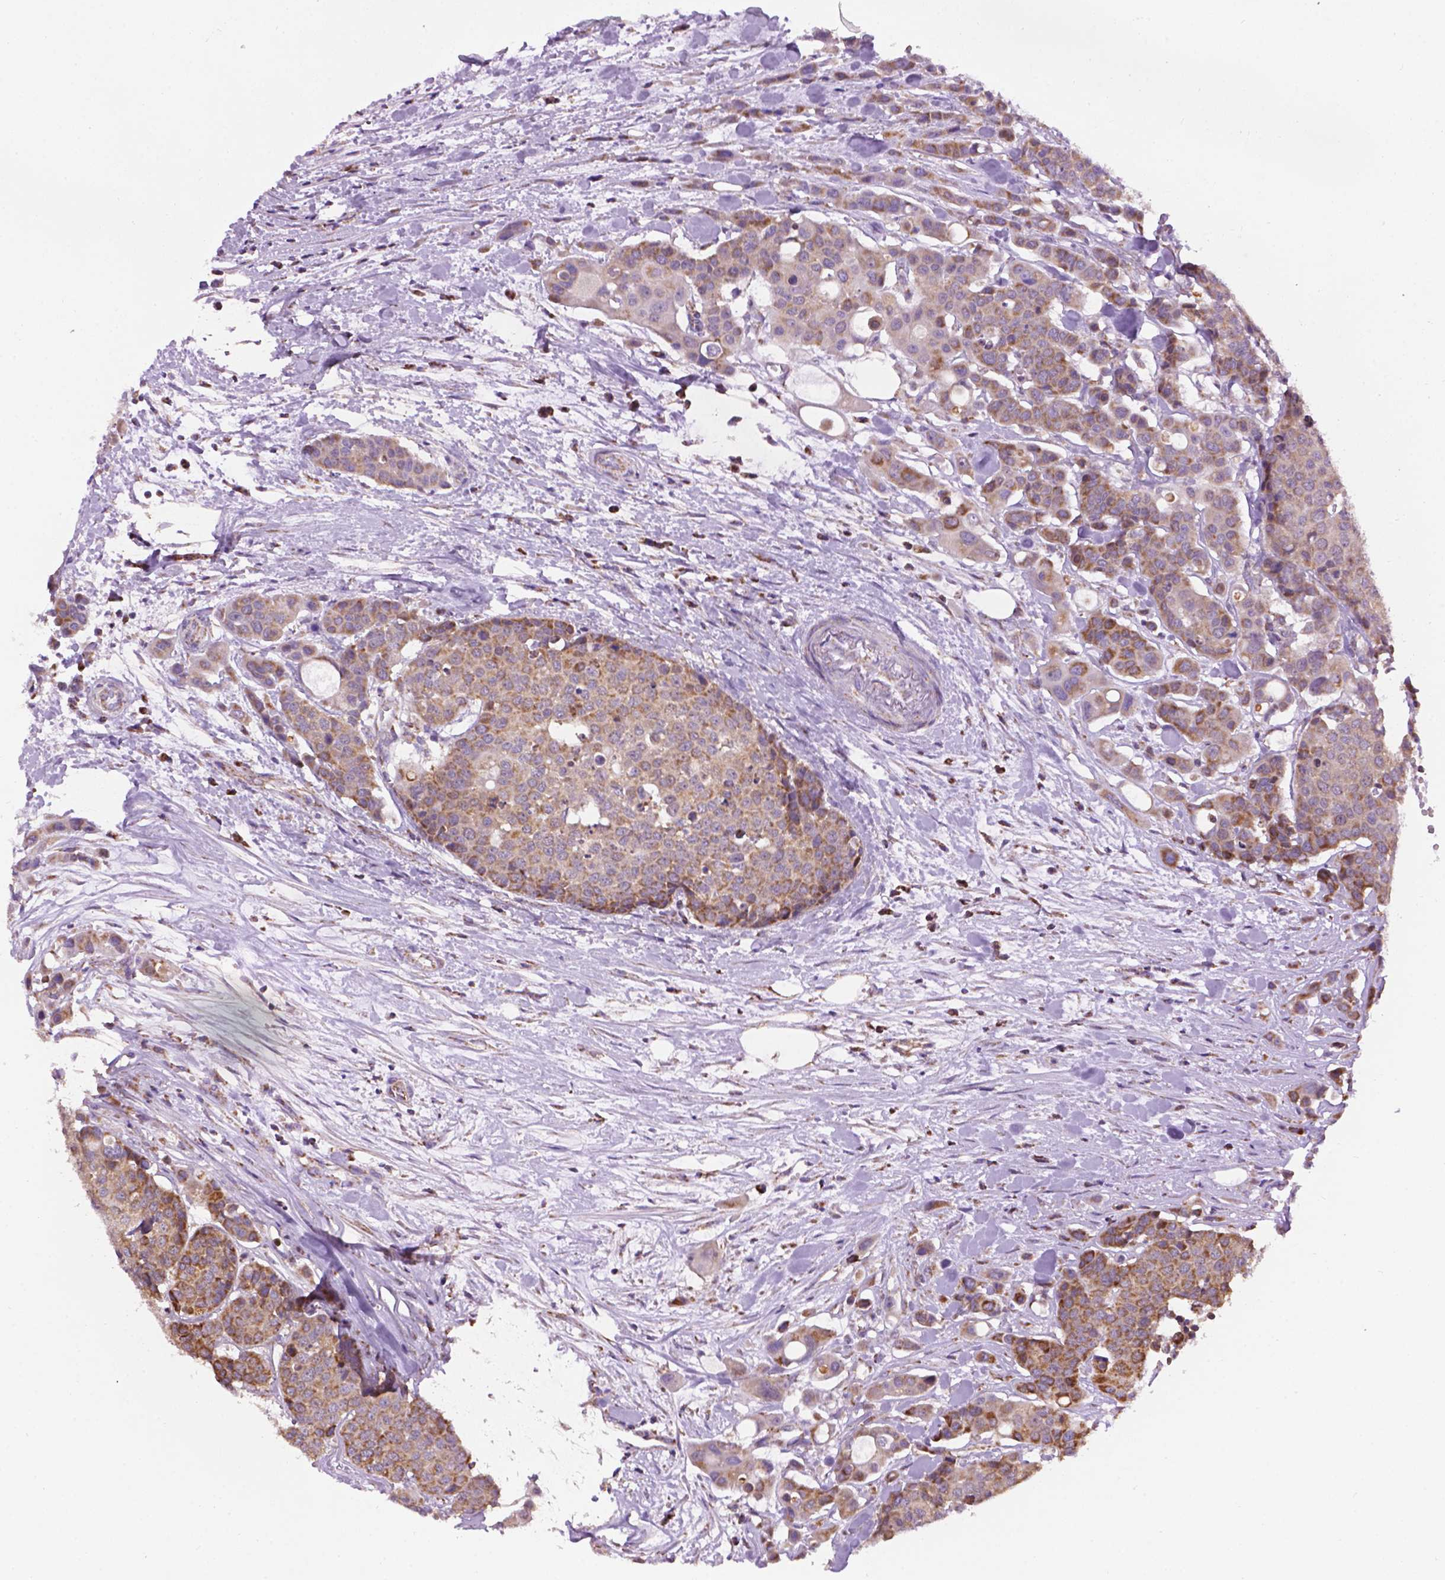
{"staining": {"intensity": "moderate", "quantity": ">75%", "location": "cytoplasmic/membranous"}, "tissue": "carcinoid", "cell_type": "Tumor cells", "image_type": "cancer", "snomed": [{"axis": "morphology", "description": "Carcinoid, malignant, NOS"}, {"axis": "topography", "description": "Colon"}], "caption": "Immunohistochemical staining of carcinoid shows medium levels of moderate cytoplasmic/membranous protein expression in approximately >75% of tumor cells.", "gene": "PYCR3", "patient": {"sex": "male", "age": 81}}